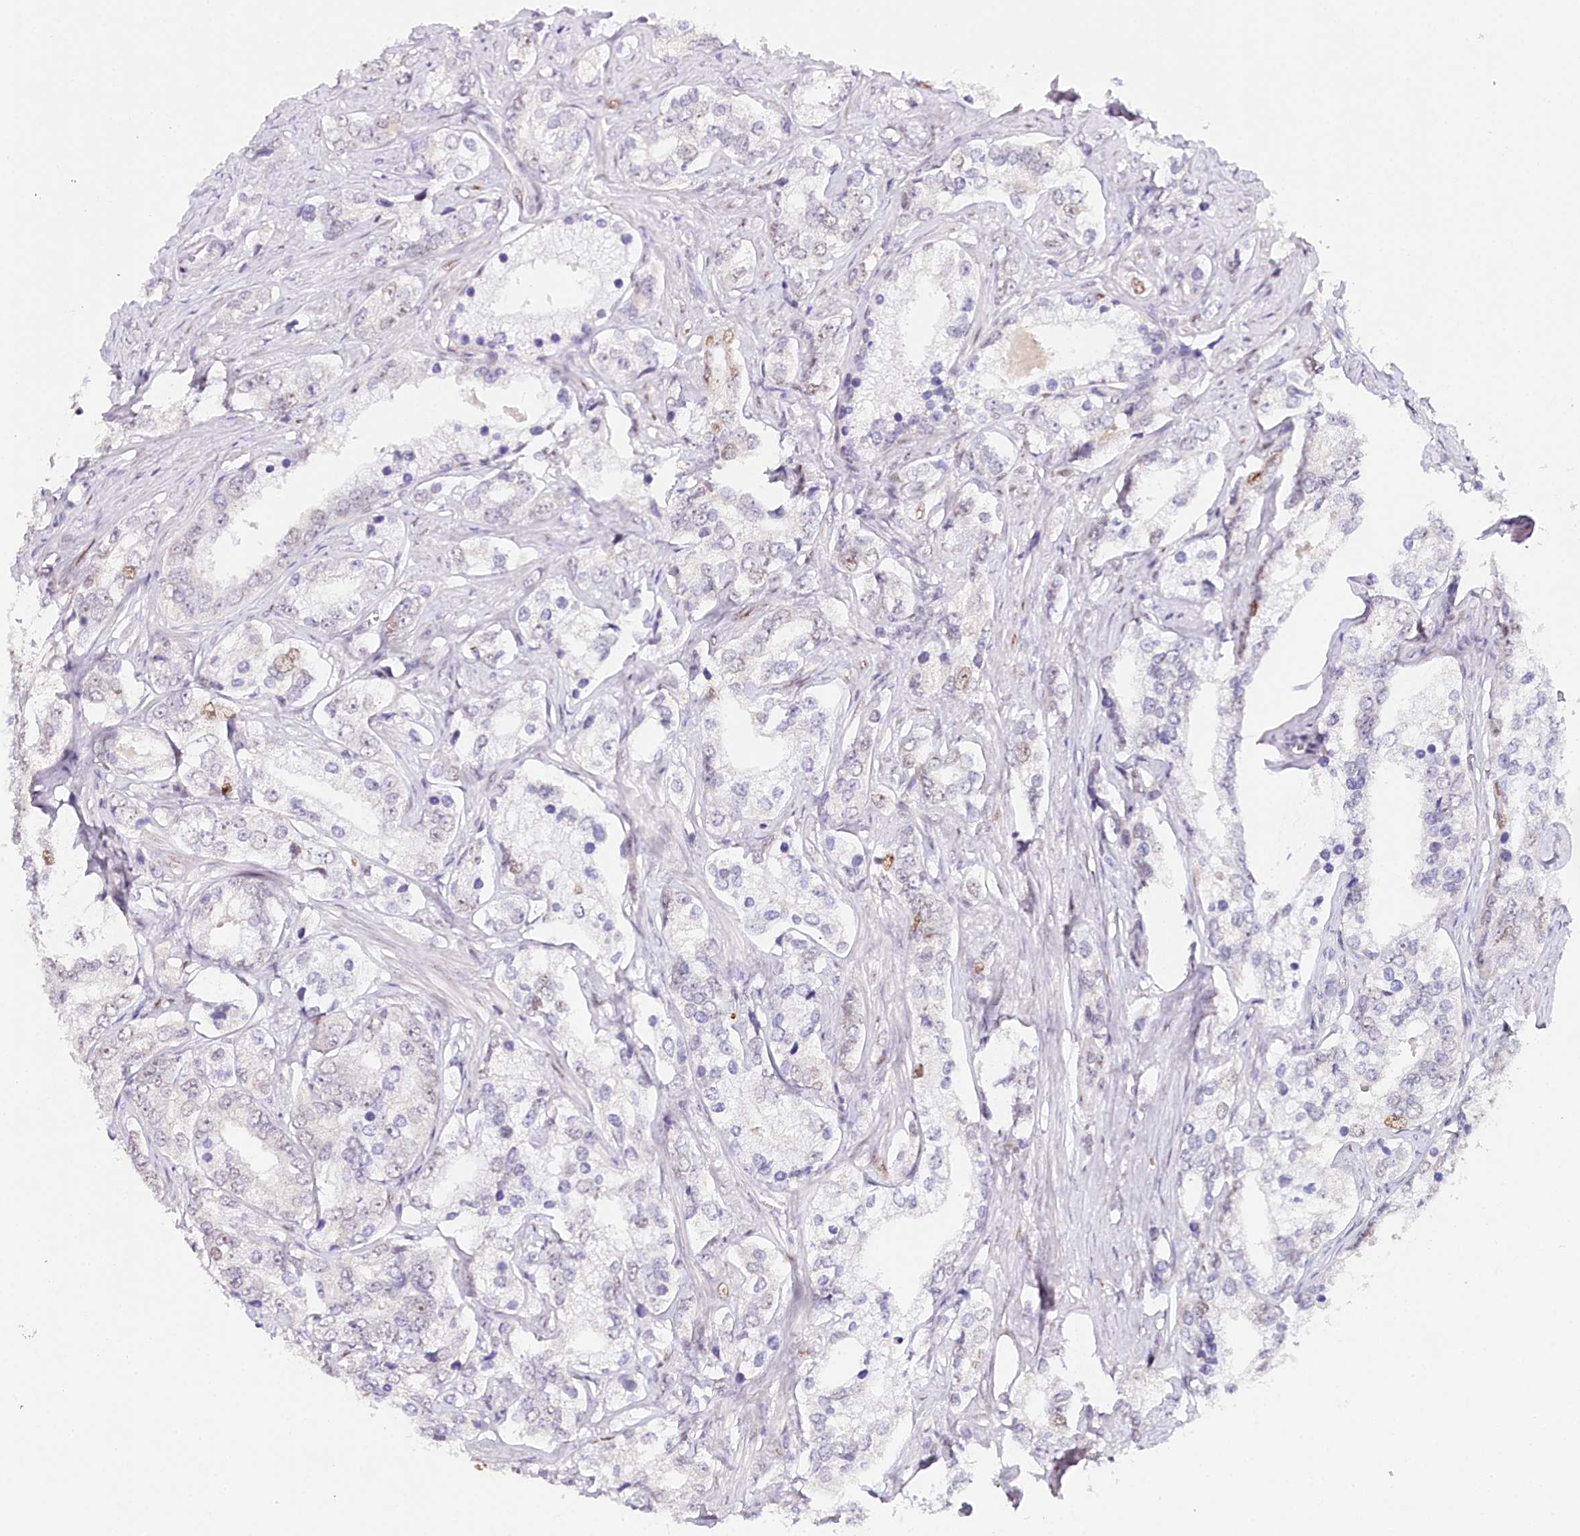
{"staining": {"intensity": "moderate", "quantity": "<25%", "location": "nuclear"}, "tissue": "prostate cancer", "cell_type": "Tumor cells", "image_type": "cancer", "snomed": [{"axis": "morphology", "description": "Adenocarcinoma, High grade"}, {"axis": "topography", "description": "Prostate"}], "caption": "Prostate cancer stained with a protein marker shows moderate staining in tumor cells.", "gene": "TP53", "patient": {"sex": "male", "age": 66}}